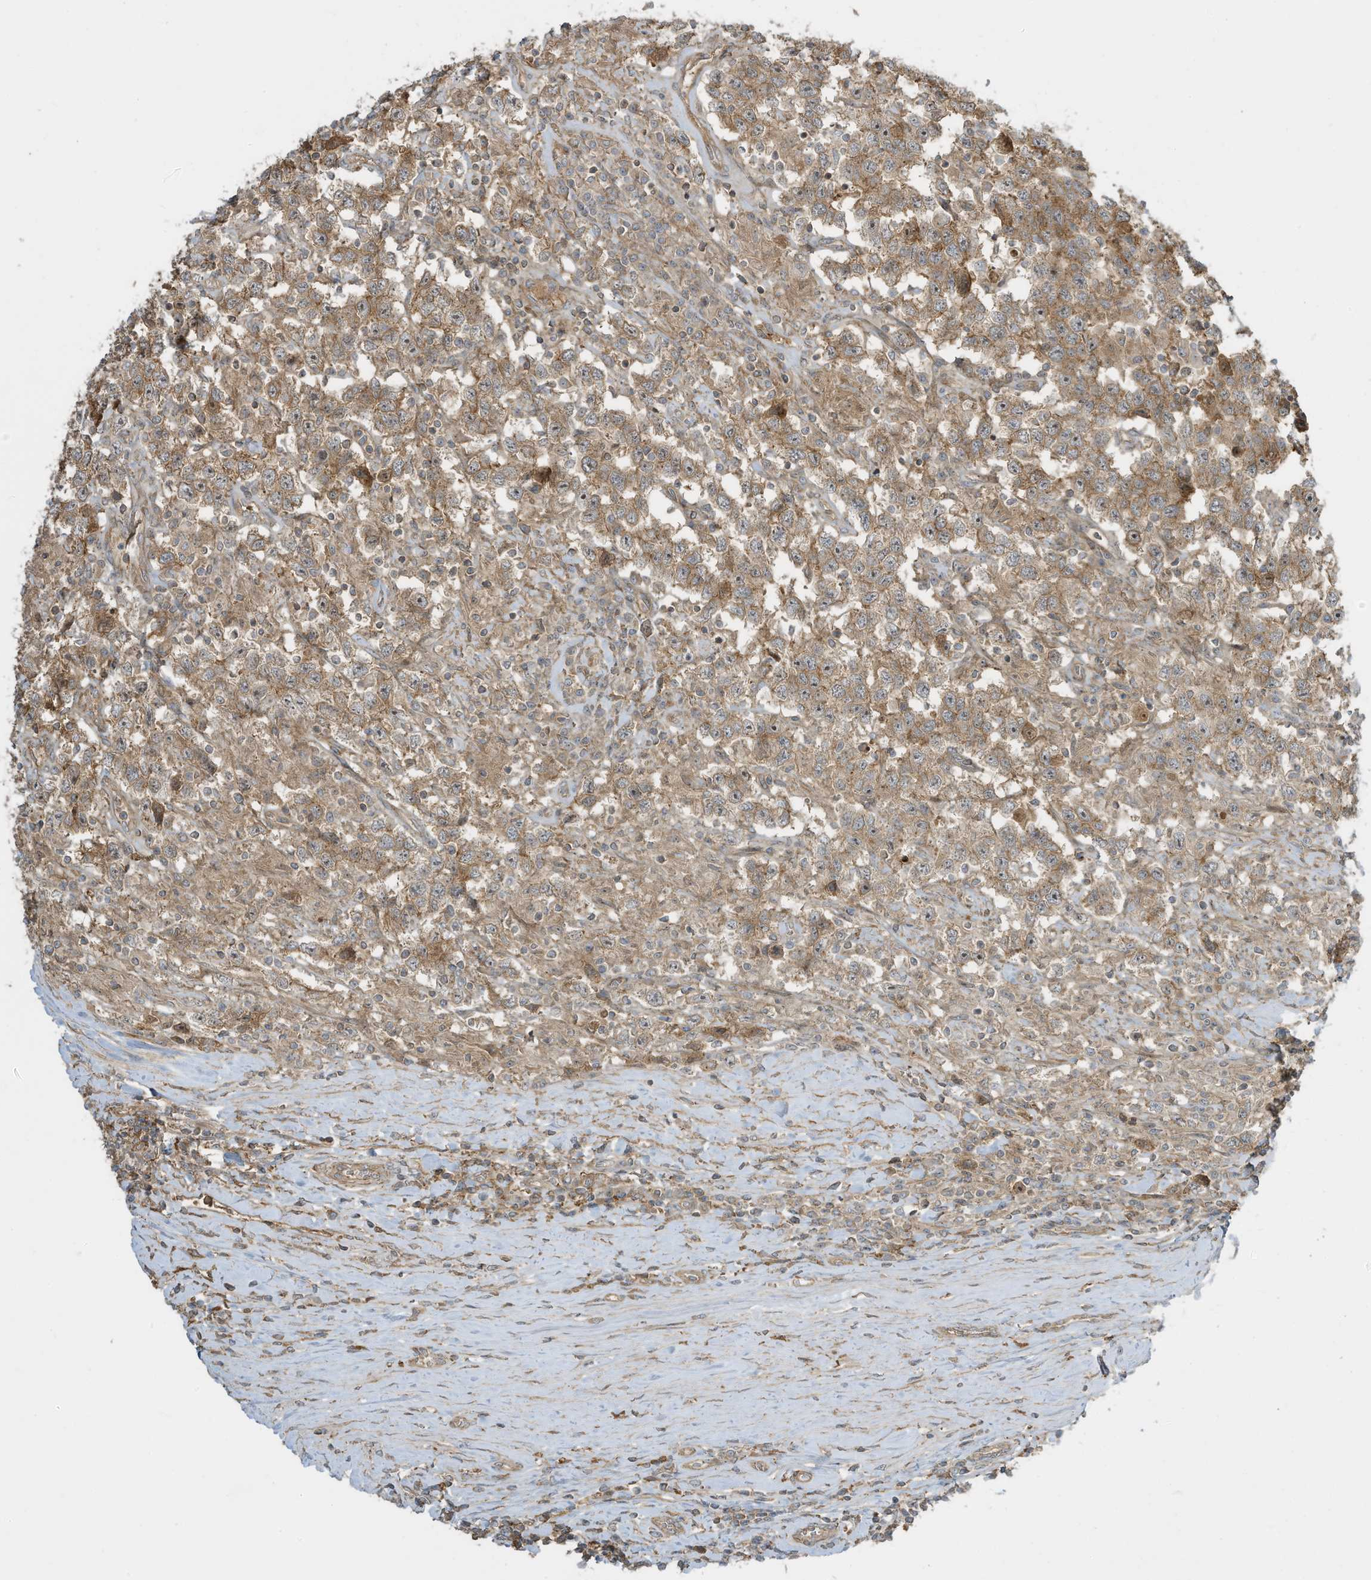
{"staining": {"intensity": "moderate", "quantity": ">75%", "location": "cytoplasmic/membranous"}, "tissue": "testis cancer", "cell_type": "Tumor cells", "image_type": "cancer", "snomed": [{"axis": "morphology", "description": "Seminoma, NOS"}, {"axis": "topography", "description": "Testis"}], "caption": "The micrograph exhibits a brown stain indicating the presence of a protein in the cytoplasmic/membranous of tumor cells in testis cancer (seminoma). The staining is performed using DAB brown chromogen to label protein expression. The nuclei are counter-stained blue using hematoxylin.", "gene": "ENTR1", "patient": {"sex": "male", "age": 41}}